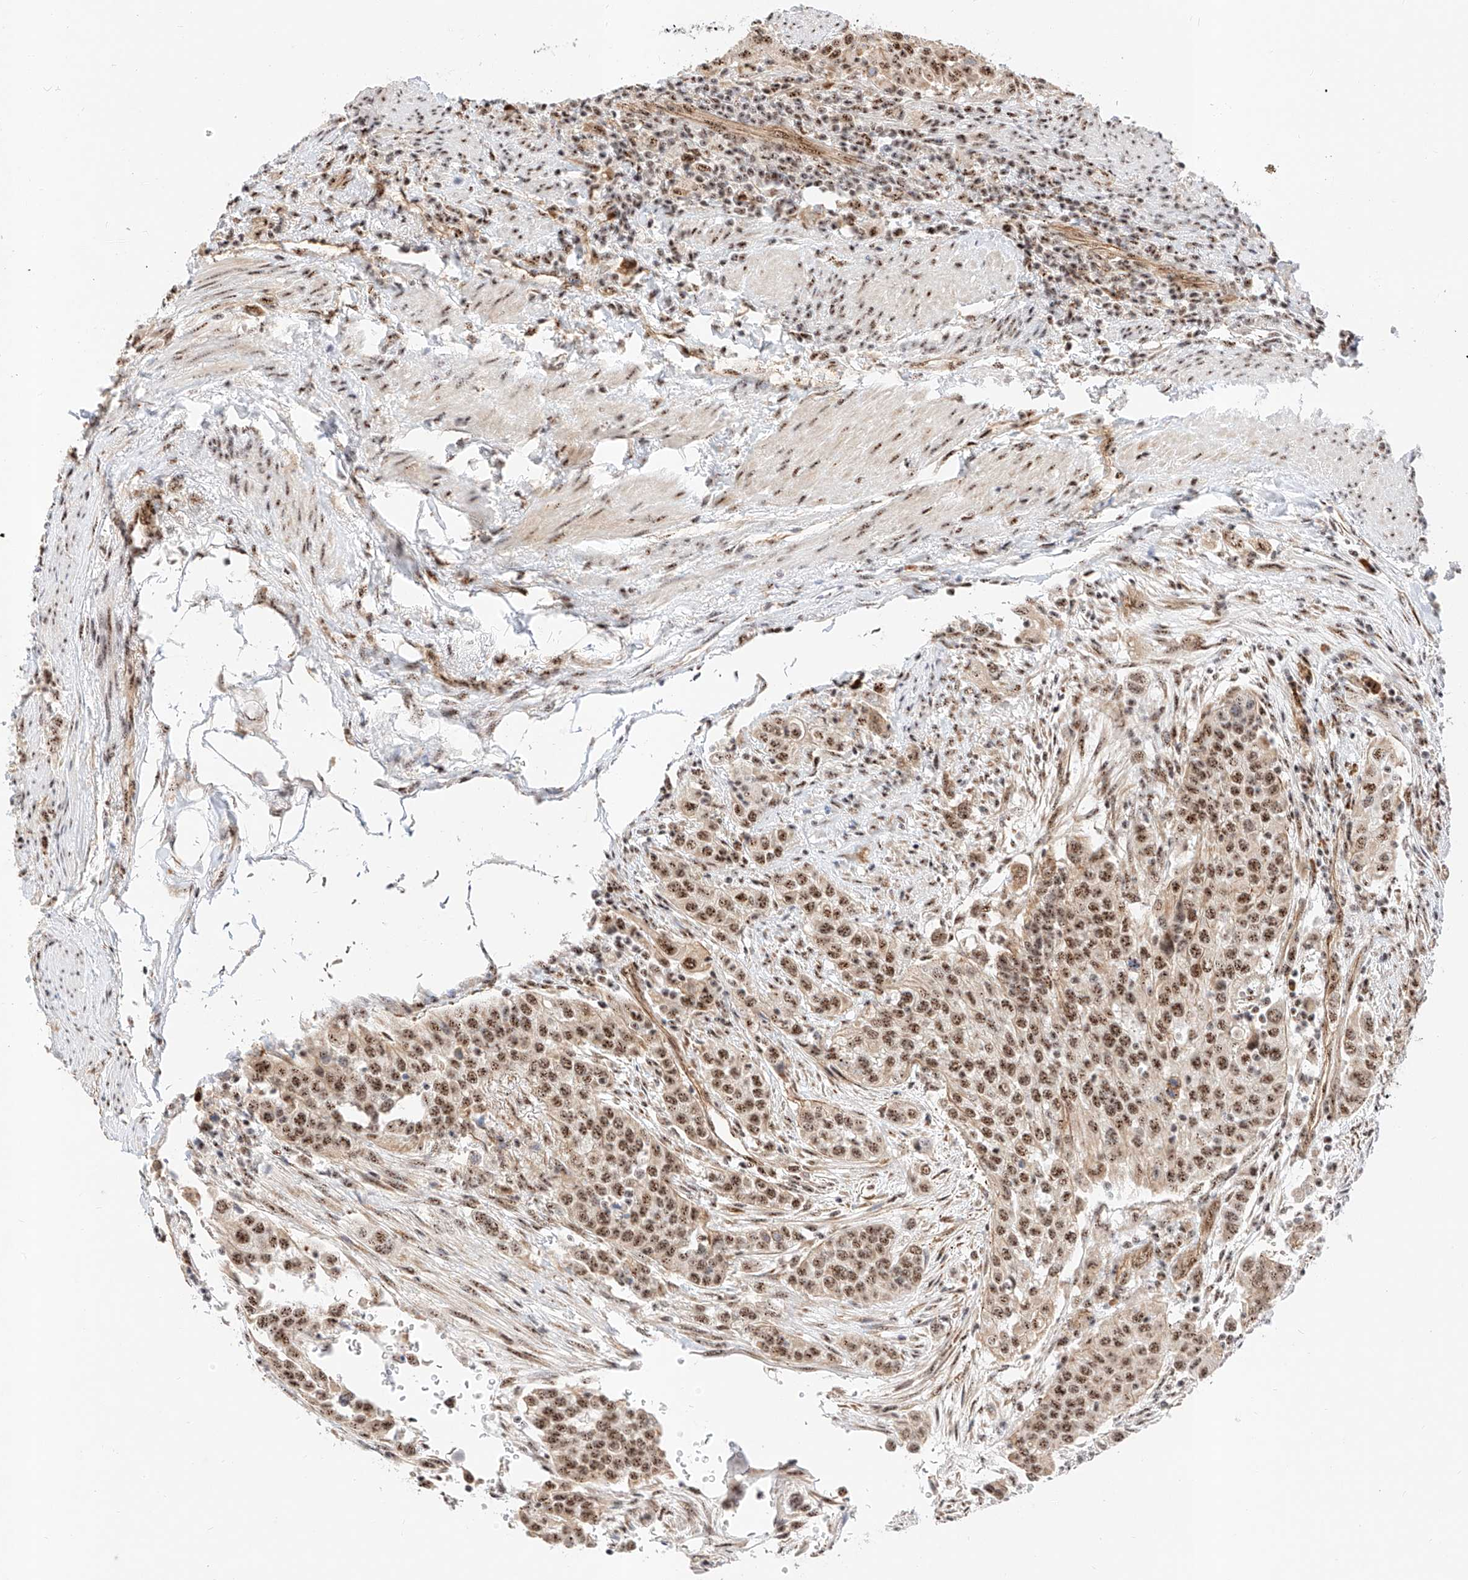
{"staining": {"intensity": "strong", "quantity": ">75%", "location": "nuclear"}, "tissue": "urothelial cancer", "cell_type": "Tumor cells", "image_type": "cancer", "snomed": [{"axis": "morphology", "description": "Urothelial carcinoma, High grade"}, {"axis": "topography", "description": "Urinary bladder"}], "caption": "This image reveals urothelial carcinoma (high-grade) stained with immunohistochemistry (IHC) to label a protein in brown. The nuclear of tumor cells show strong positivity for the protein. Nuclei are counter-stained blue.", "gene": "ATXN7L2", "patient": {"sex": "female", "age": 80}}